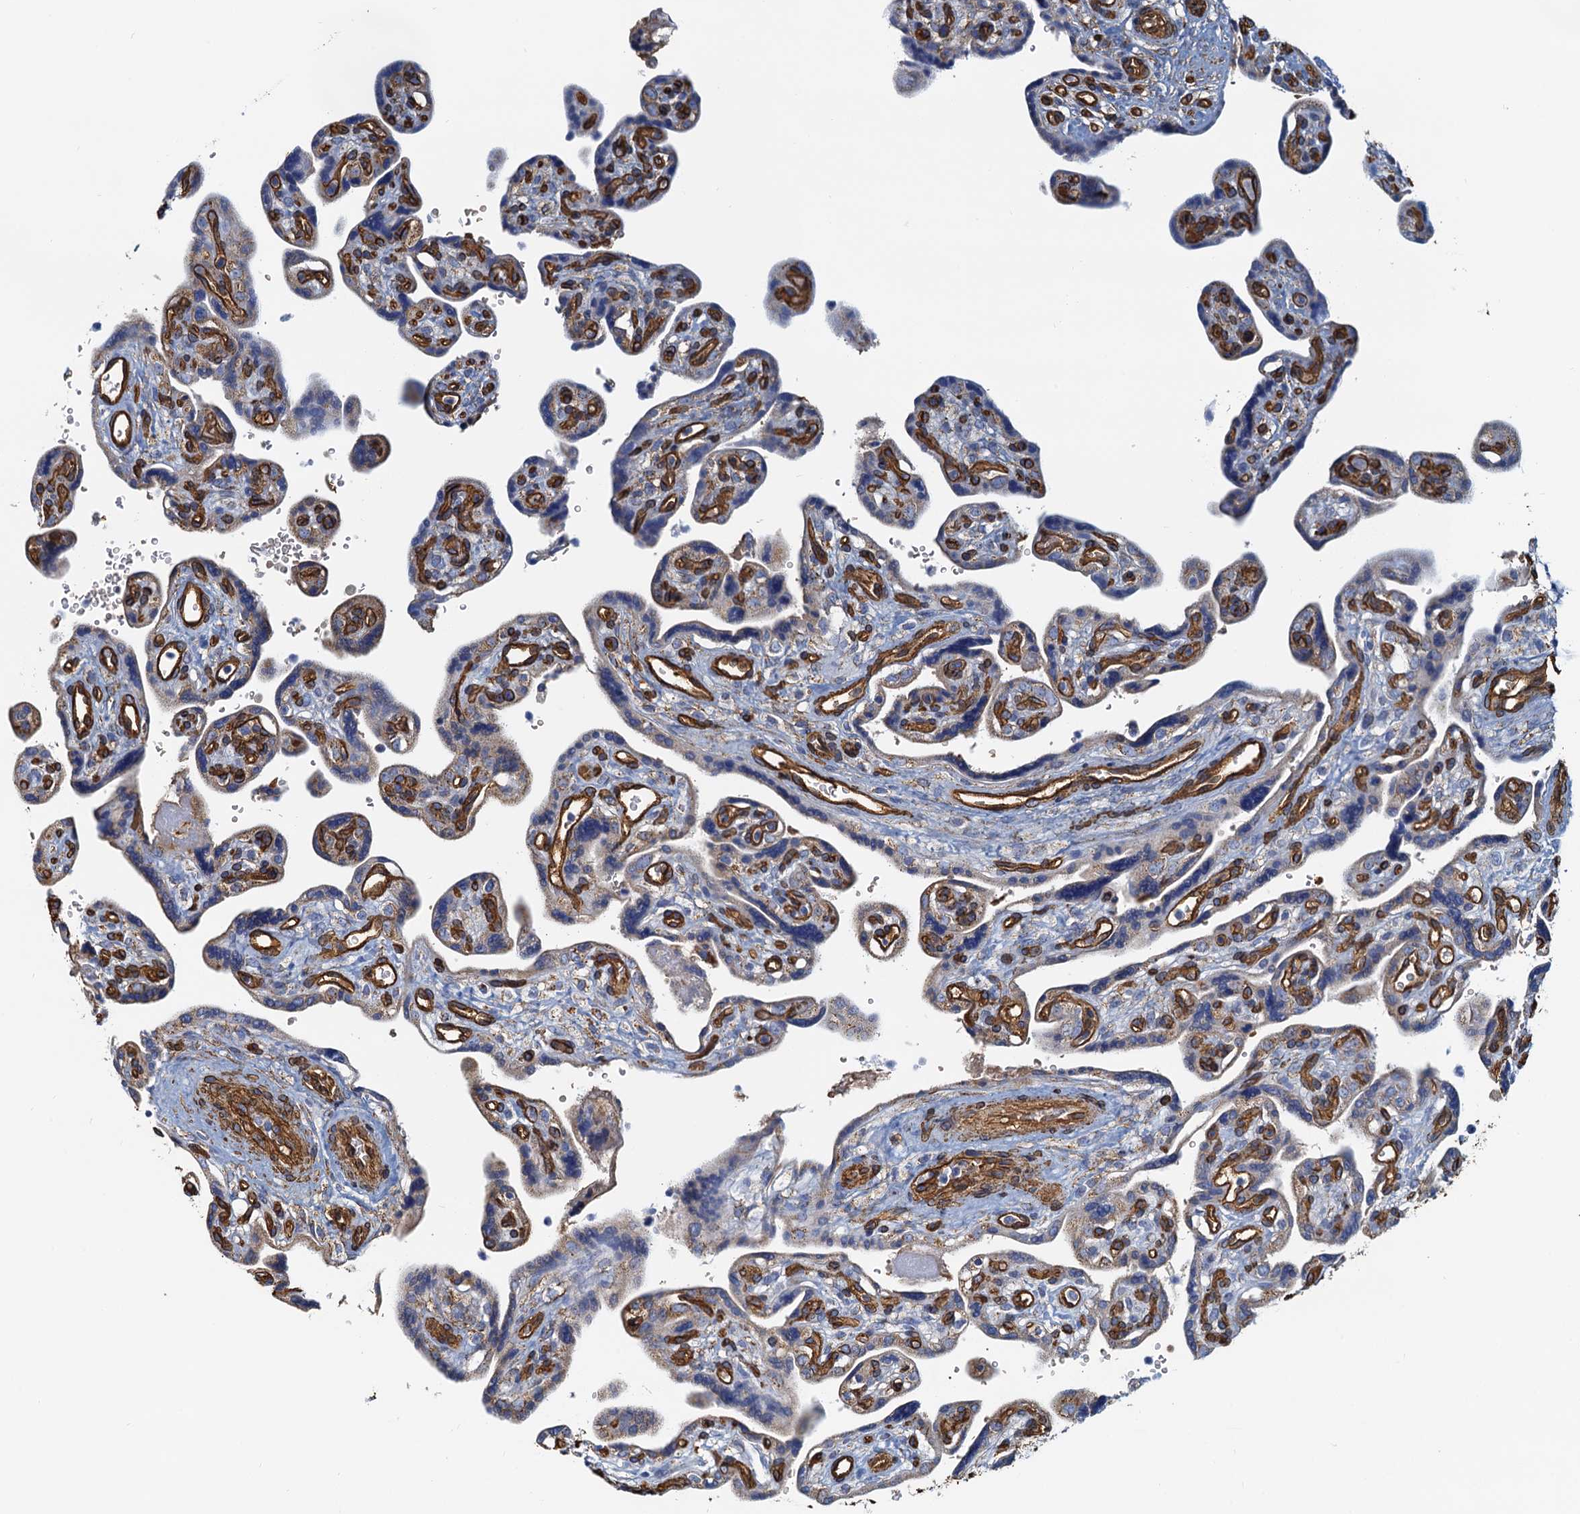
{"staining": {"intensity": "weak", "quantity": "25%-75%", "location": "cytoplasmic/membranous"}, "tissue": "placenta", "cell_type": "Trophoblastic cells", "image_type": "normal", "snomed": [{"axis": "morphology", "description": "Normal tissue, NOS"}, {"axis": "topography", "description": "Placenta"}], "caption": "IHC of unremarkable placenta displays low levels of weak cytoplasmic/membranous staining in approximately 25%-75% of trophoblastic cells. Using DAB (3,3'-diaminobenzidine) (brown) and hematoxylin (blue) stains, captured at high magnification using brightfield microscopy.", "gene": "DGKG", "patient": {"sex": "female", "age": 39}}